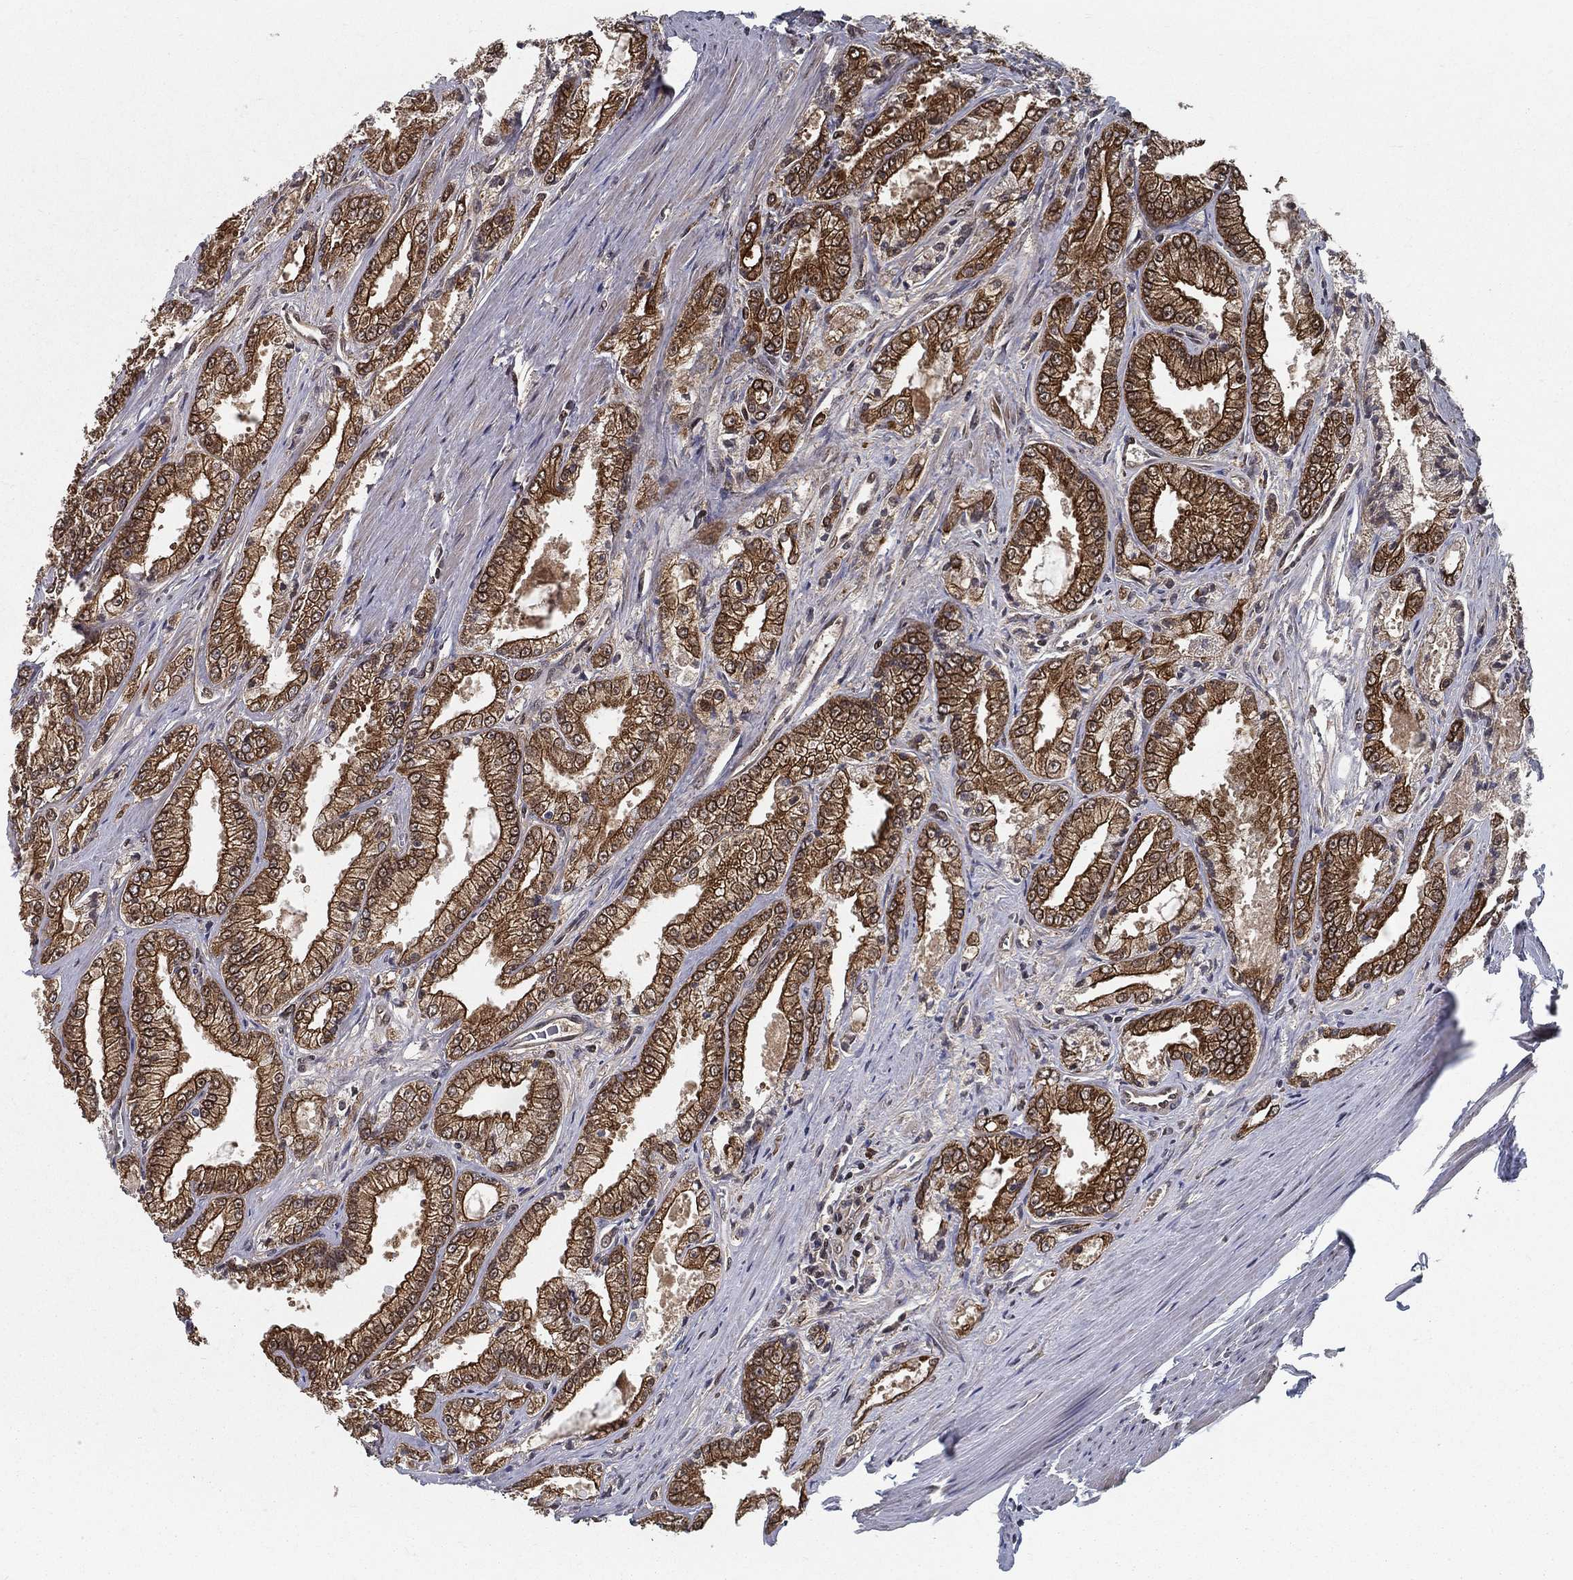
{"staining": {"intensity": "strong", "quantity": "25%-75%", "location": "cytoplasmic/membranous"}, "tissue": "prostate cancer", "cell_type": "Tumor cells", "image_type": "cancer", "snomed": [{"axis": "morphology", "description": "Adenocarcinoma, NOS"}, {"axis": "morphology", "description": "Adenocarcinoma, High grade"}, {"axis": "topography", "description": "Prostate"}], "caption": "Prostate cancer (high-grade adenocarcinoma) stained with a protein marker exhibits strong staining in tumor cells.", "gene": "SLC6A6", "patient": {"sex": "male", "age": 70}}